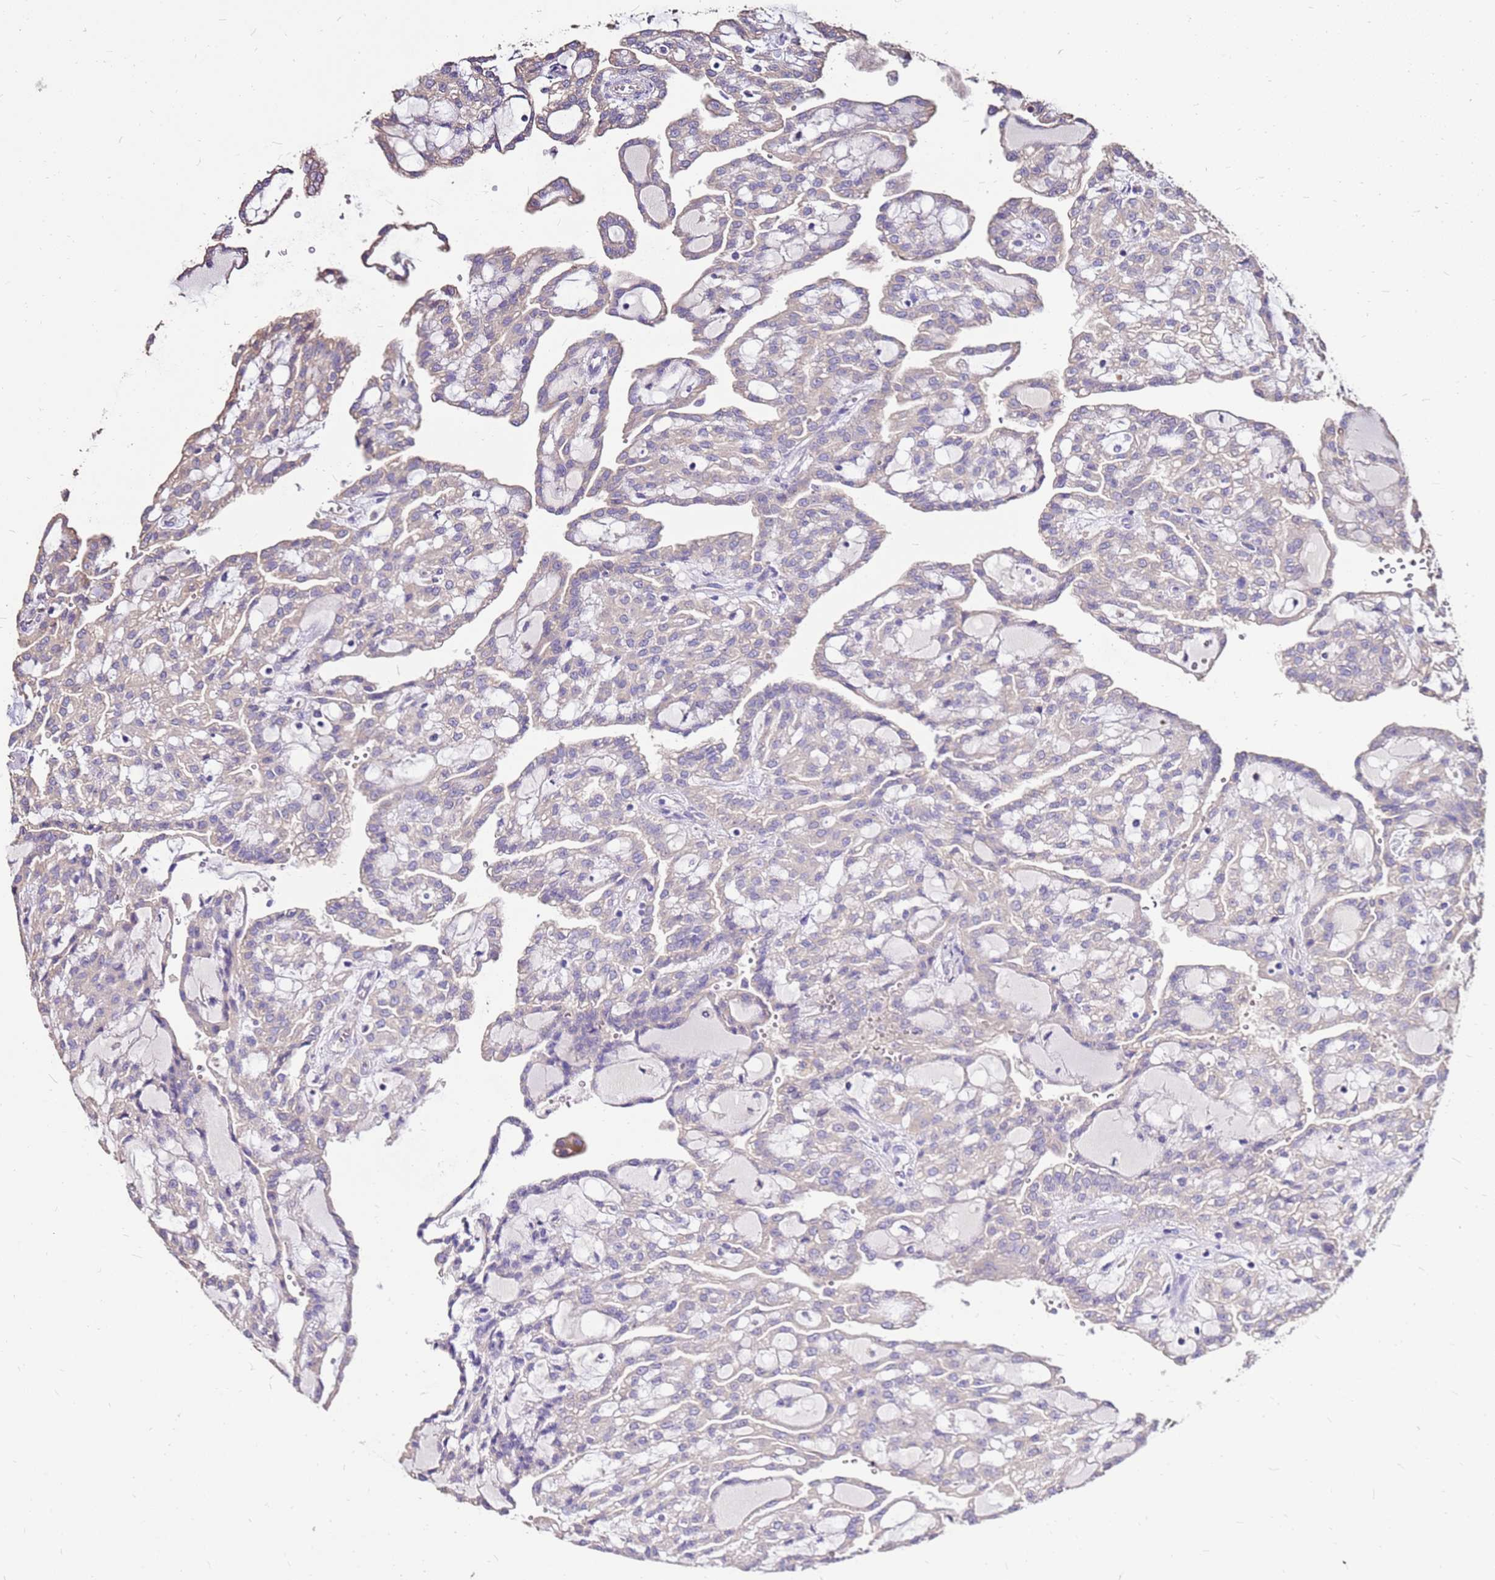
{"staining": {"intensity": "negative", "quantity": "none", "location": "none"}, "tissue": "renal cancer", "cell_type": "Tumor cells", "image_type": "cancer", "snomed": [{"axis": "morphology", "description": "Adenocarcinoma, NOS"}, {"axis": "topography", "description": "Kidney"}], "caption": "Human renal cancer stained for a protein using immunohistochemistry (IHC) demonstrates no positivity in tumor cells.", "gene": "EXD3", "patient": {"sex": "male", "age": 63}}